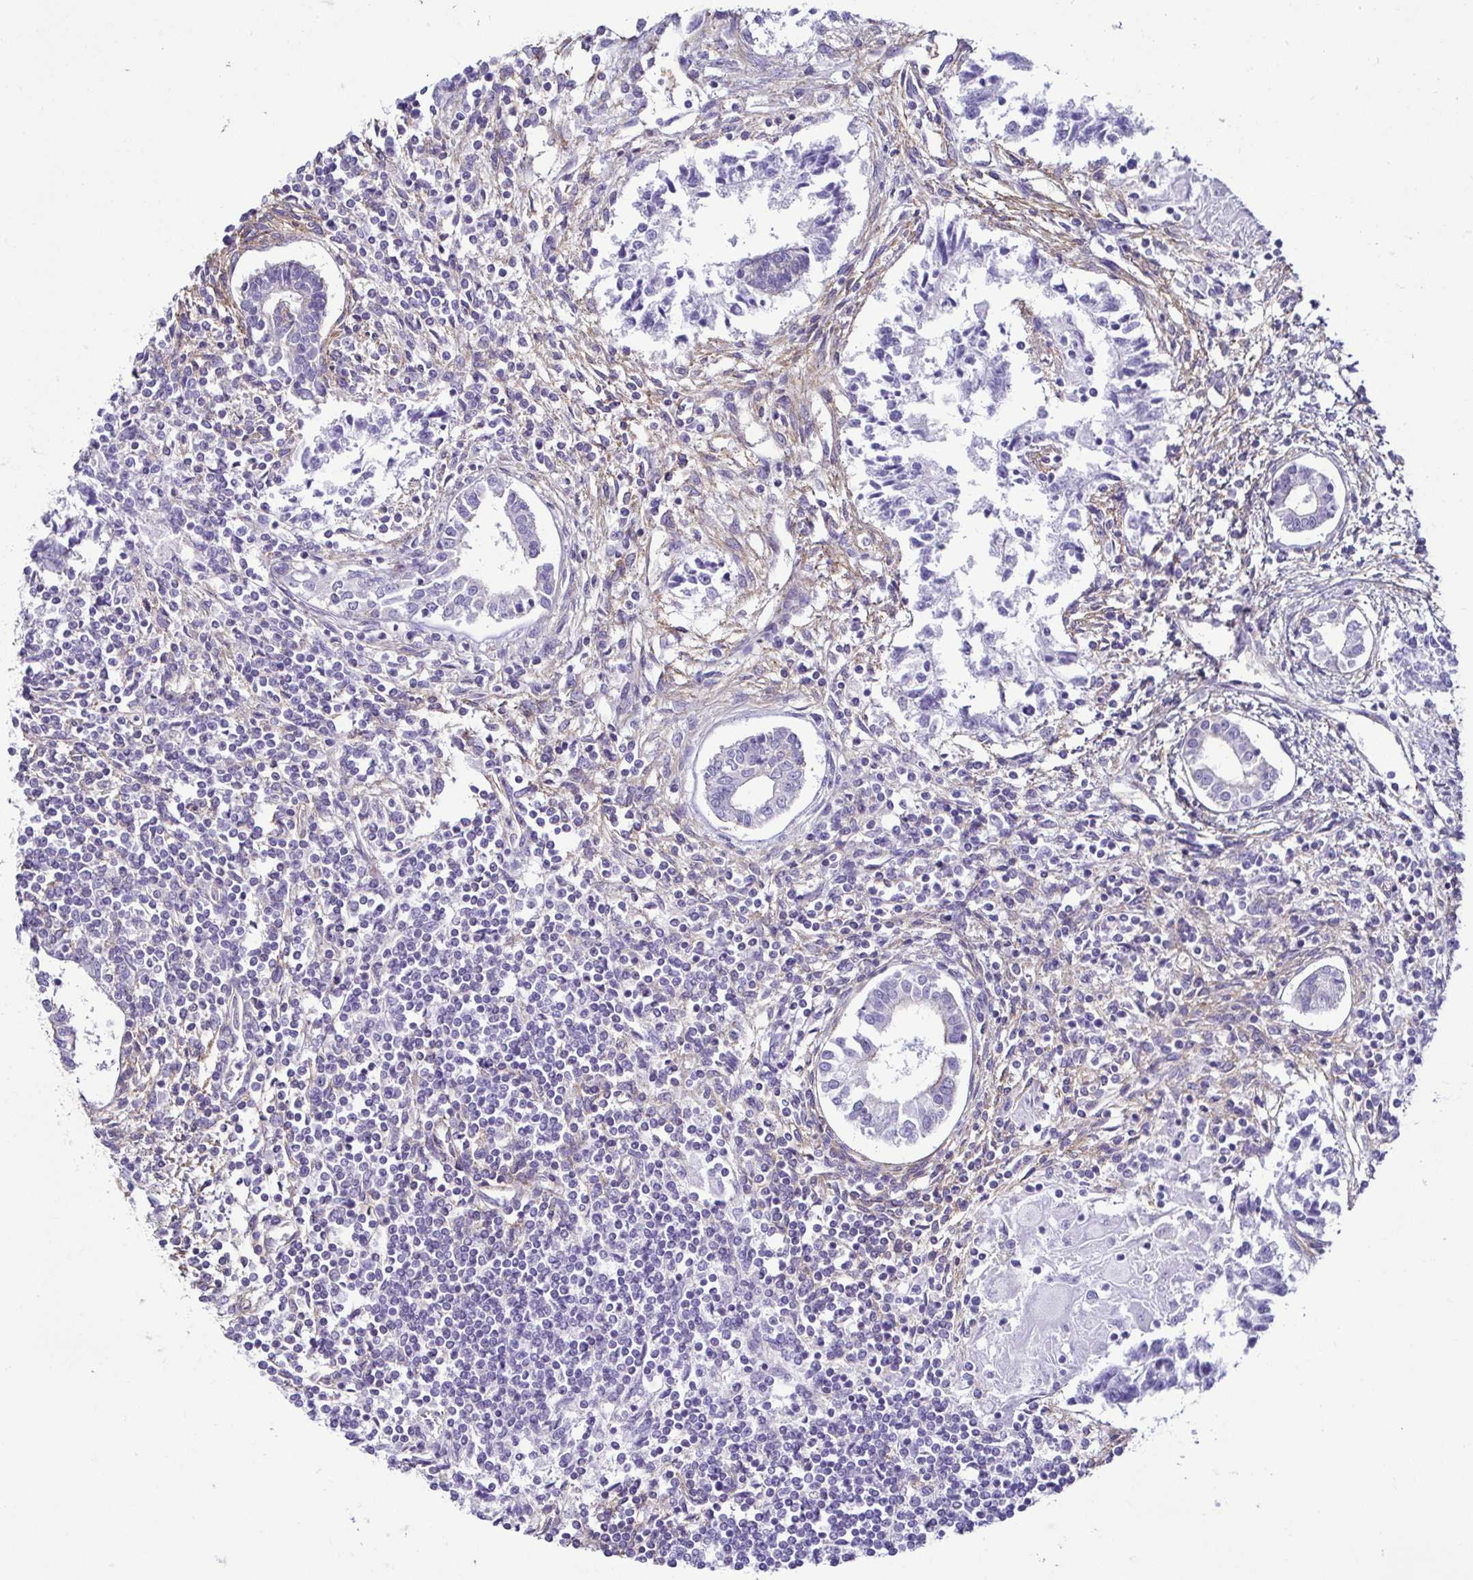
{"staining": {"intensity": "weak", "quantity": "<25%", "location": "cytoplasmic/membranous"}, "tissue": "testis cancer", "cell_type": "Tumor cells", "image_type": "cancer", "snomed": [{"axis": "morphology", "description": "Carcinoma, Embryonal, NOS"}, {"axis": "topography", "description": "Testis"}], "caption": "A high-resolution image shows immunohistochemistry (IHC) staining of testis cancer, which reveals no significant expression in tumor cells.", "gene": "CASP14", "patient": {"sex": "male", "age": 37}}